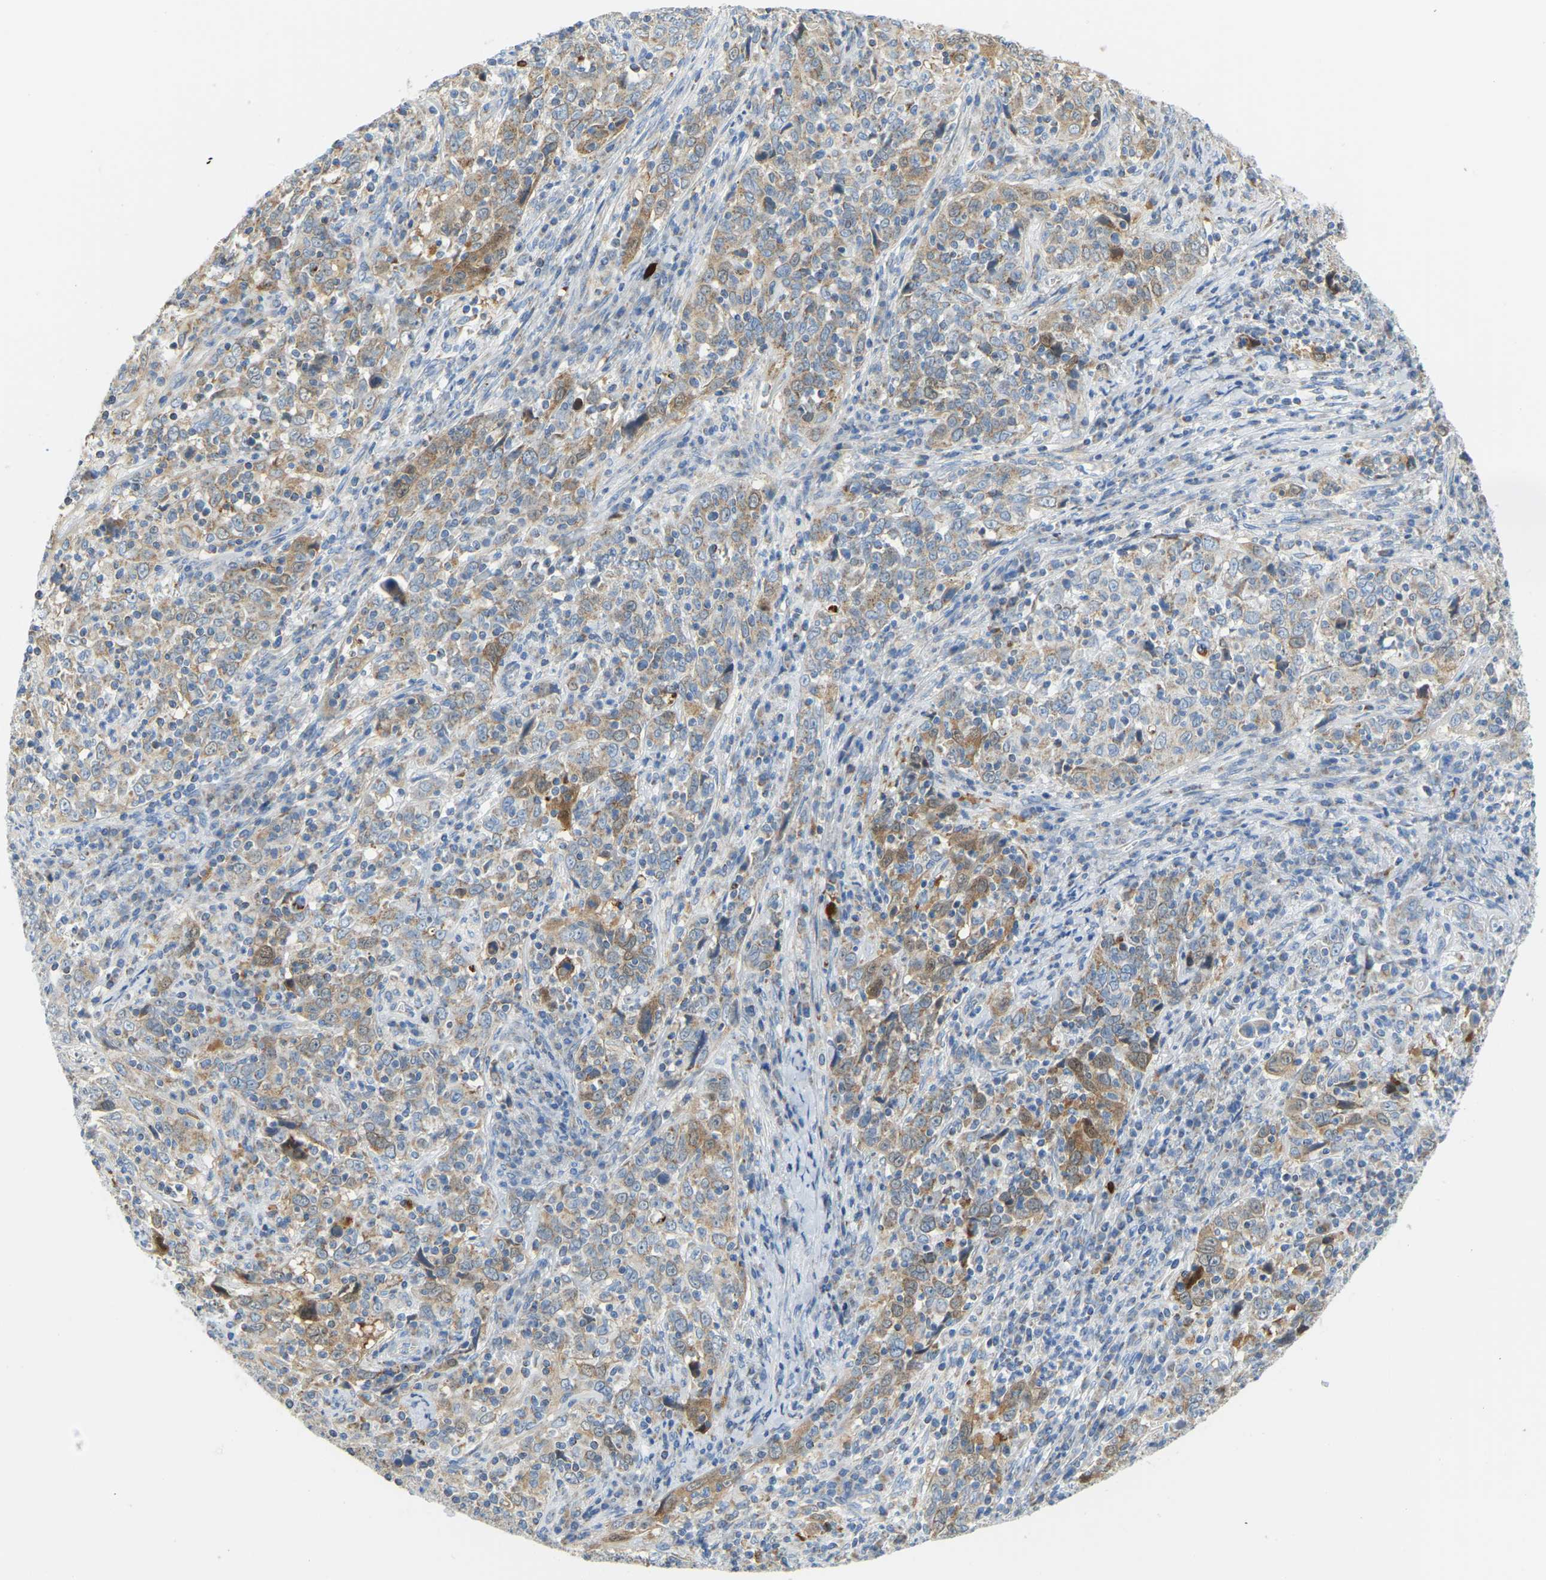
{"staining": {"intensity": "moderate", "quantity": "<25%", "location": "cytoplasmic/membranous"}, "tissue": "cervical cancer", "cell_type": "Tumor cells", "image_type": "cancer", "snomed": [{"axis": "morphology", "description": "Squamous cell carcinoma, NOS"}, {"axis": "topography", "description": "Cervix"}], "caption": "Tumor cells demonstrate moderate cytoplasmic/membranous staining in approximately <25% of cells in squamous cell carcinoma (cervical).", "gene": "GDA", "patient": {"sex": "female", "age": 46}}